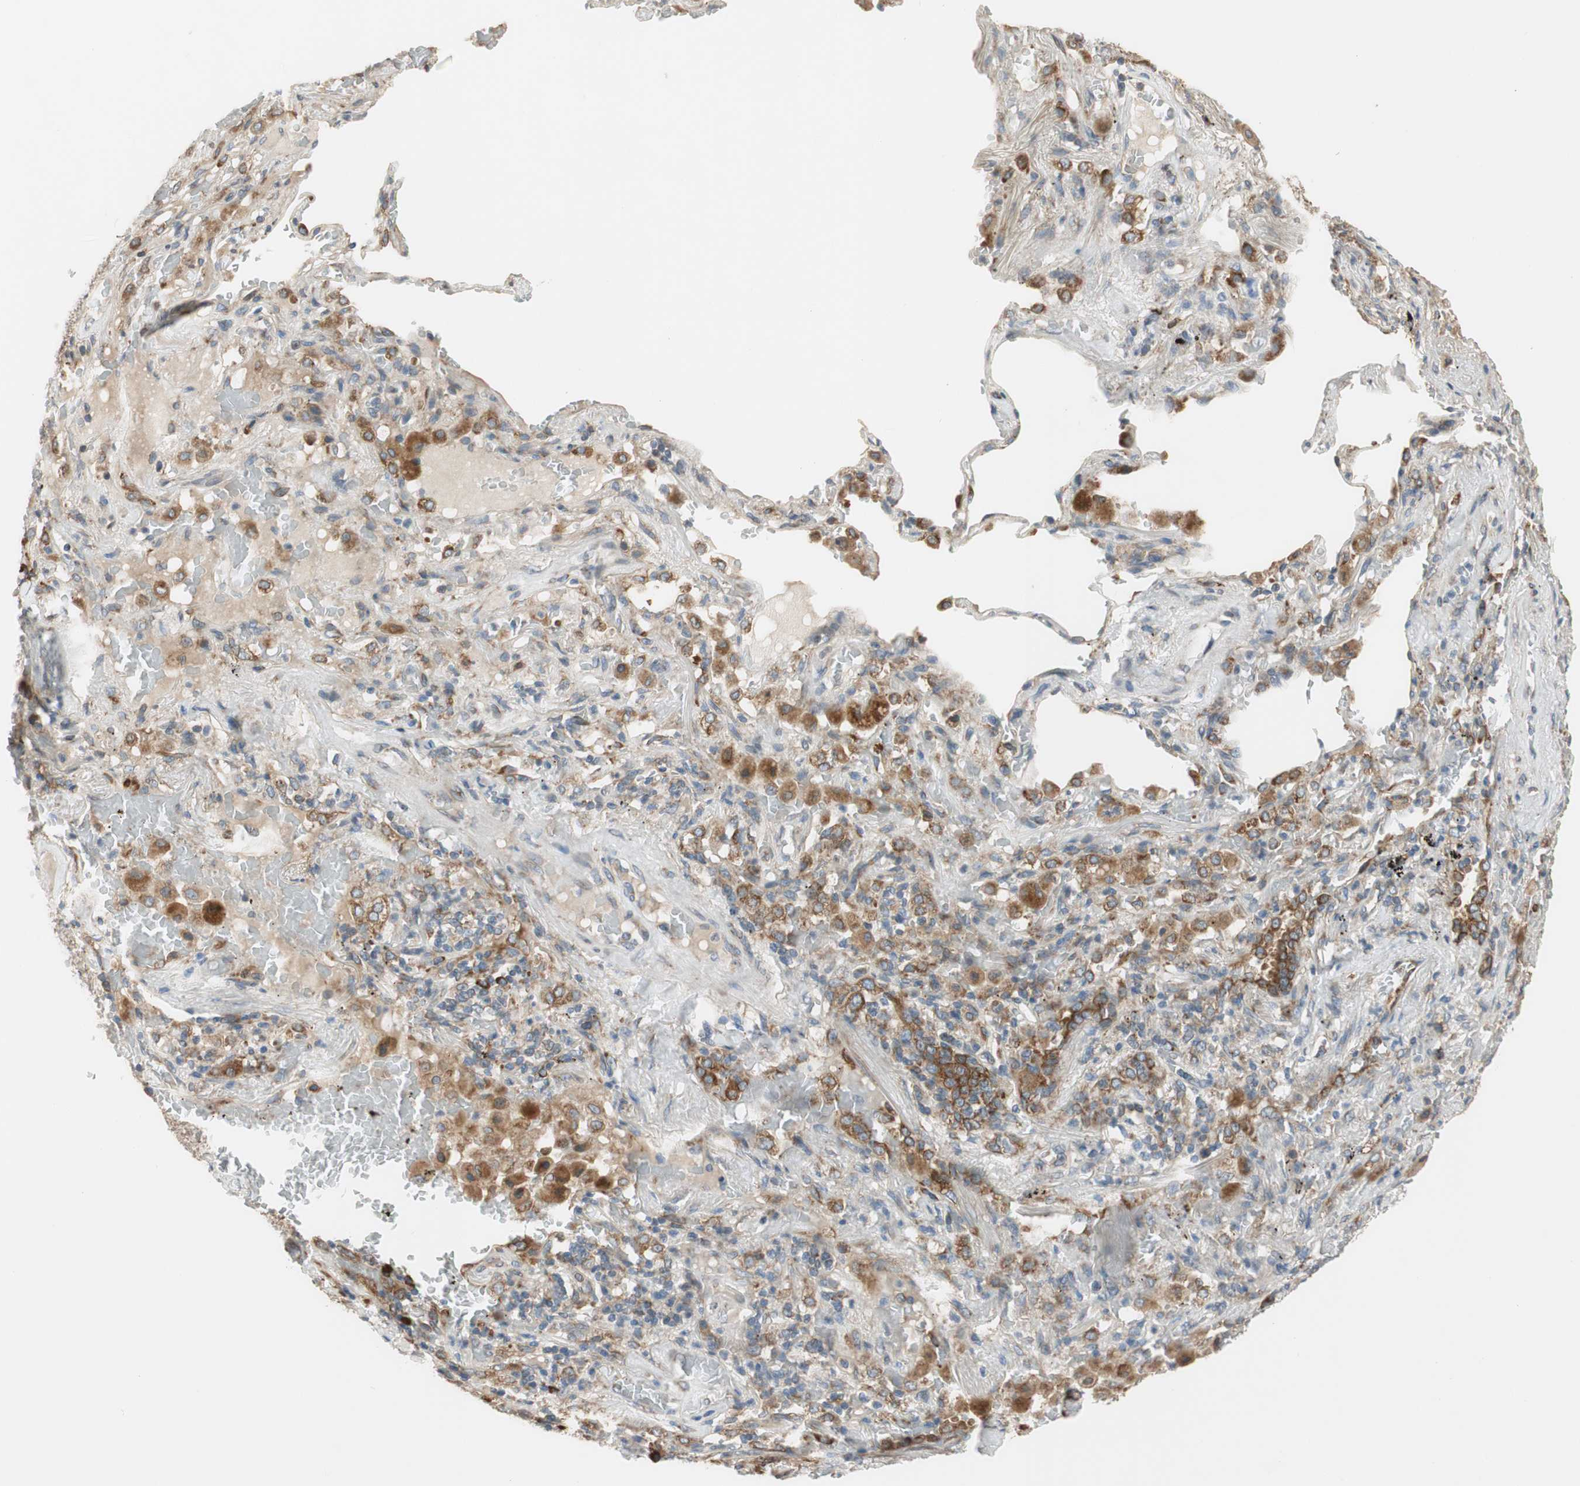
{"staining": {"intensity": "moderate", "quantity": ">75%", "location": "cytoplasmic/membranous"}, "tissue": "lung cancer", "cell_type": "Tumor cells", "image_type": "cancer", "snomed": [{"axis": "morphology", "description": "Squamous cell carcinoma, NOS"}, {"axis": "topography", "description": "Lung"}], "caption": "Protein expression analysis of squamous cell carcinoma (lung) reveals moderate cytoplasmic/membranous positivity in approximately >75% of tumor cells. (DAB = brown stain, brightfield microscopy at high magnification).", "gene": "RPN2", "patient": {"sex": "male", "age": 57}}